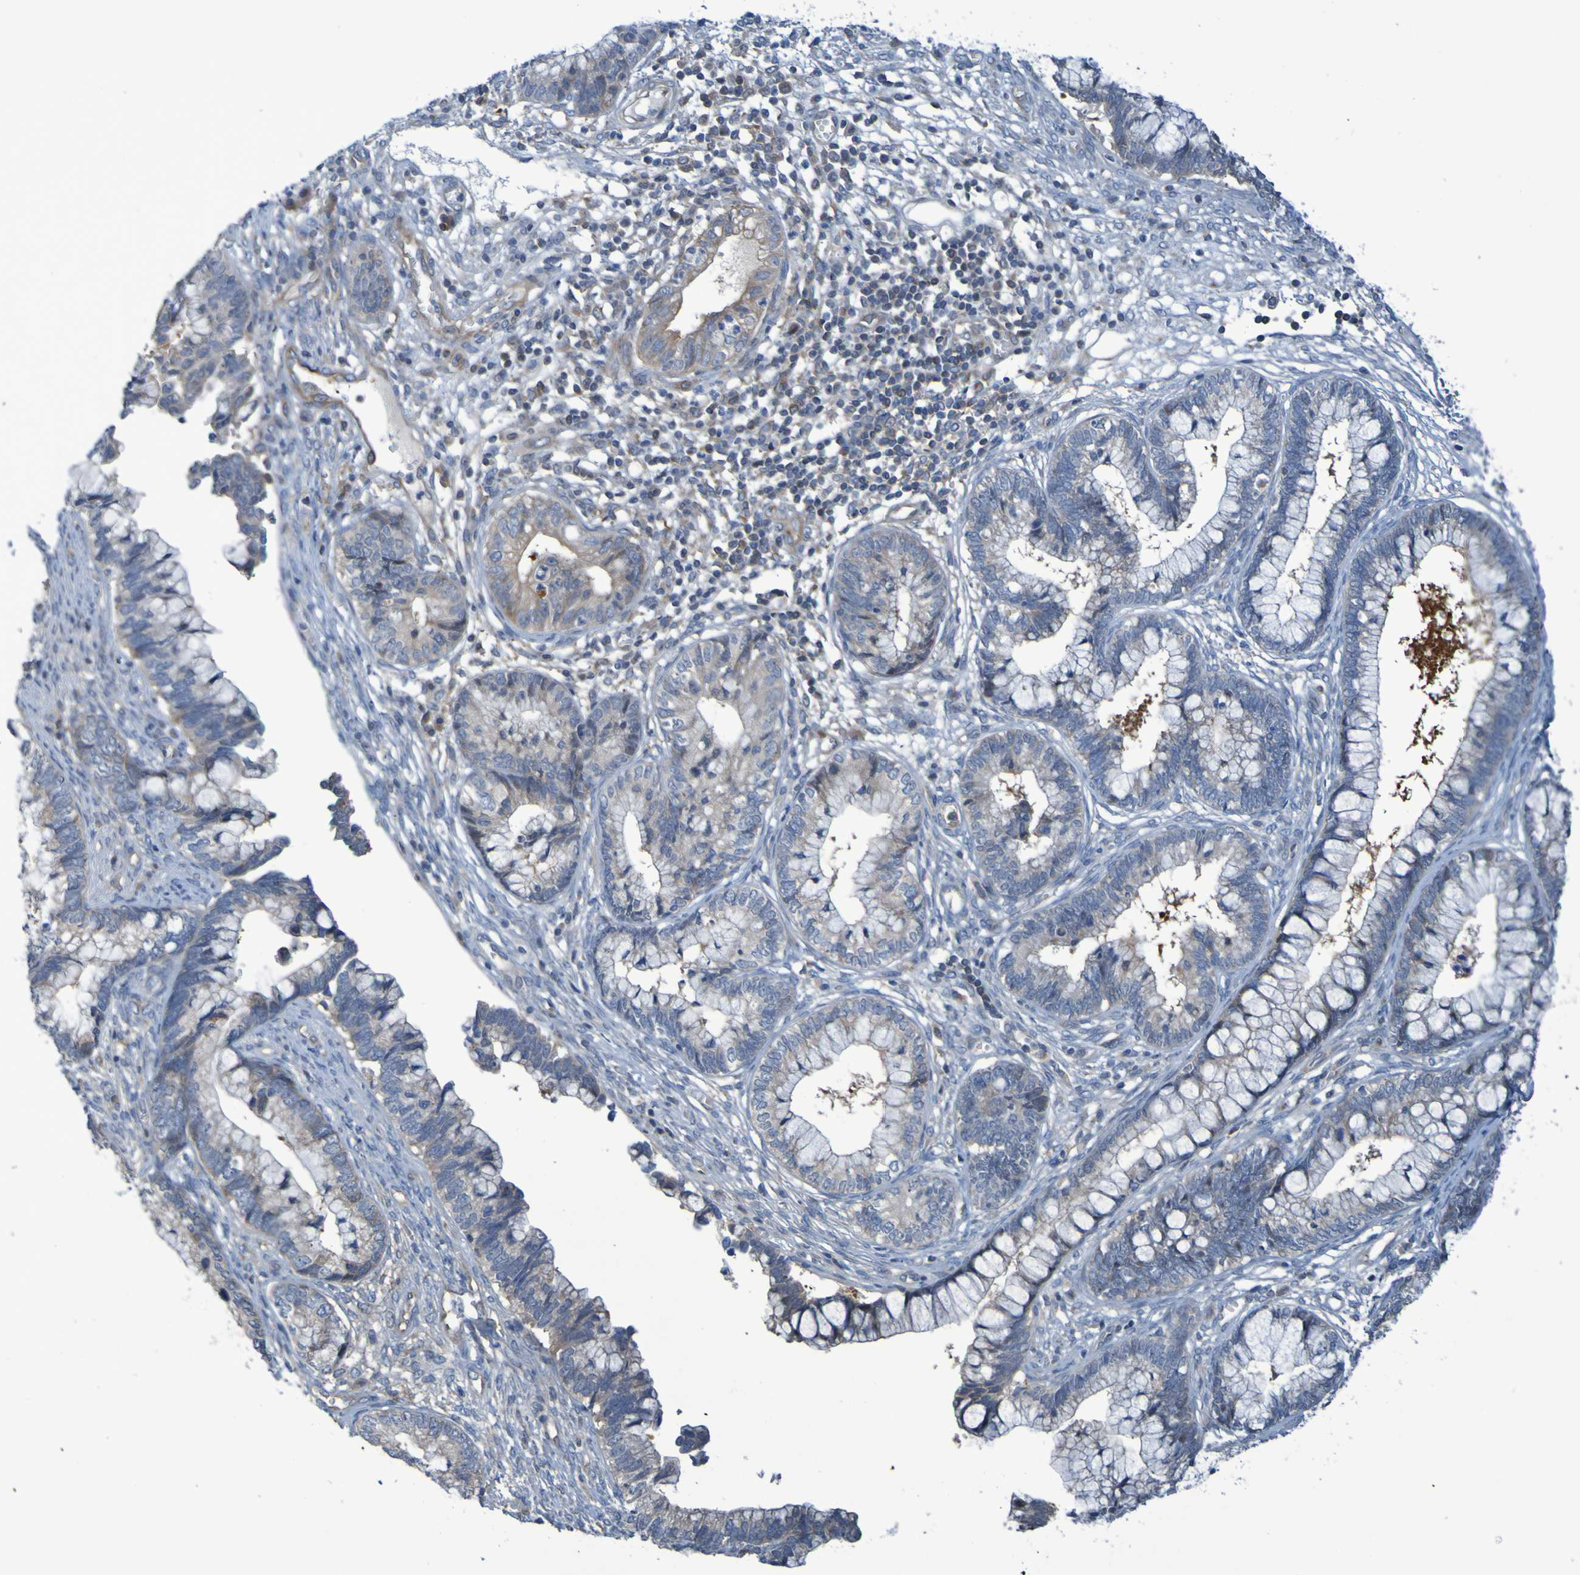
{"staining": {"intensity": "weak", "quantity": "25%-75%", "location": "cytoplasmic/membranous"}, "tissue": "cervical cancer", "cell_type": "Tumor cells", "image_type": "cancer", "snomed": [{"axis": "morphology", "description": "Adenocarcinoma, NOS"}, {"axis": "topography", "description": "Cervix"}], "caption": "The image exhibits staining of cervical cancer, revealing weak cytoplasmic/membranous protein staining (brown color) within tumor cells.", "gene": "NPRL3", "patient": {"sex": "female", "age": 44}}